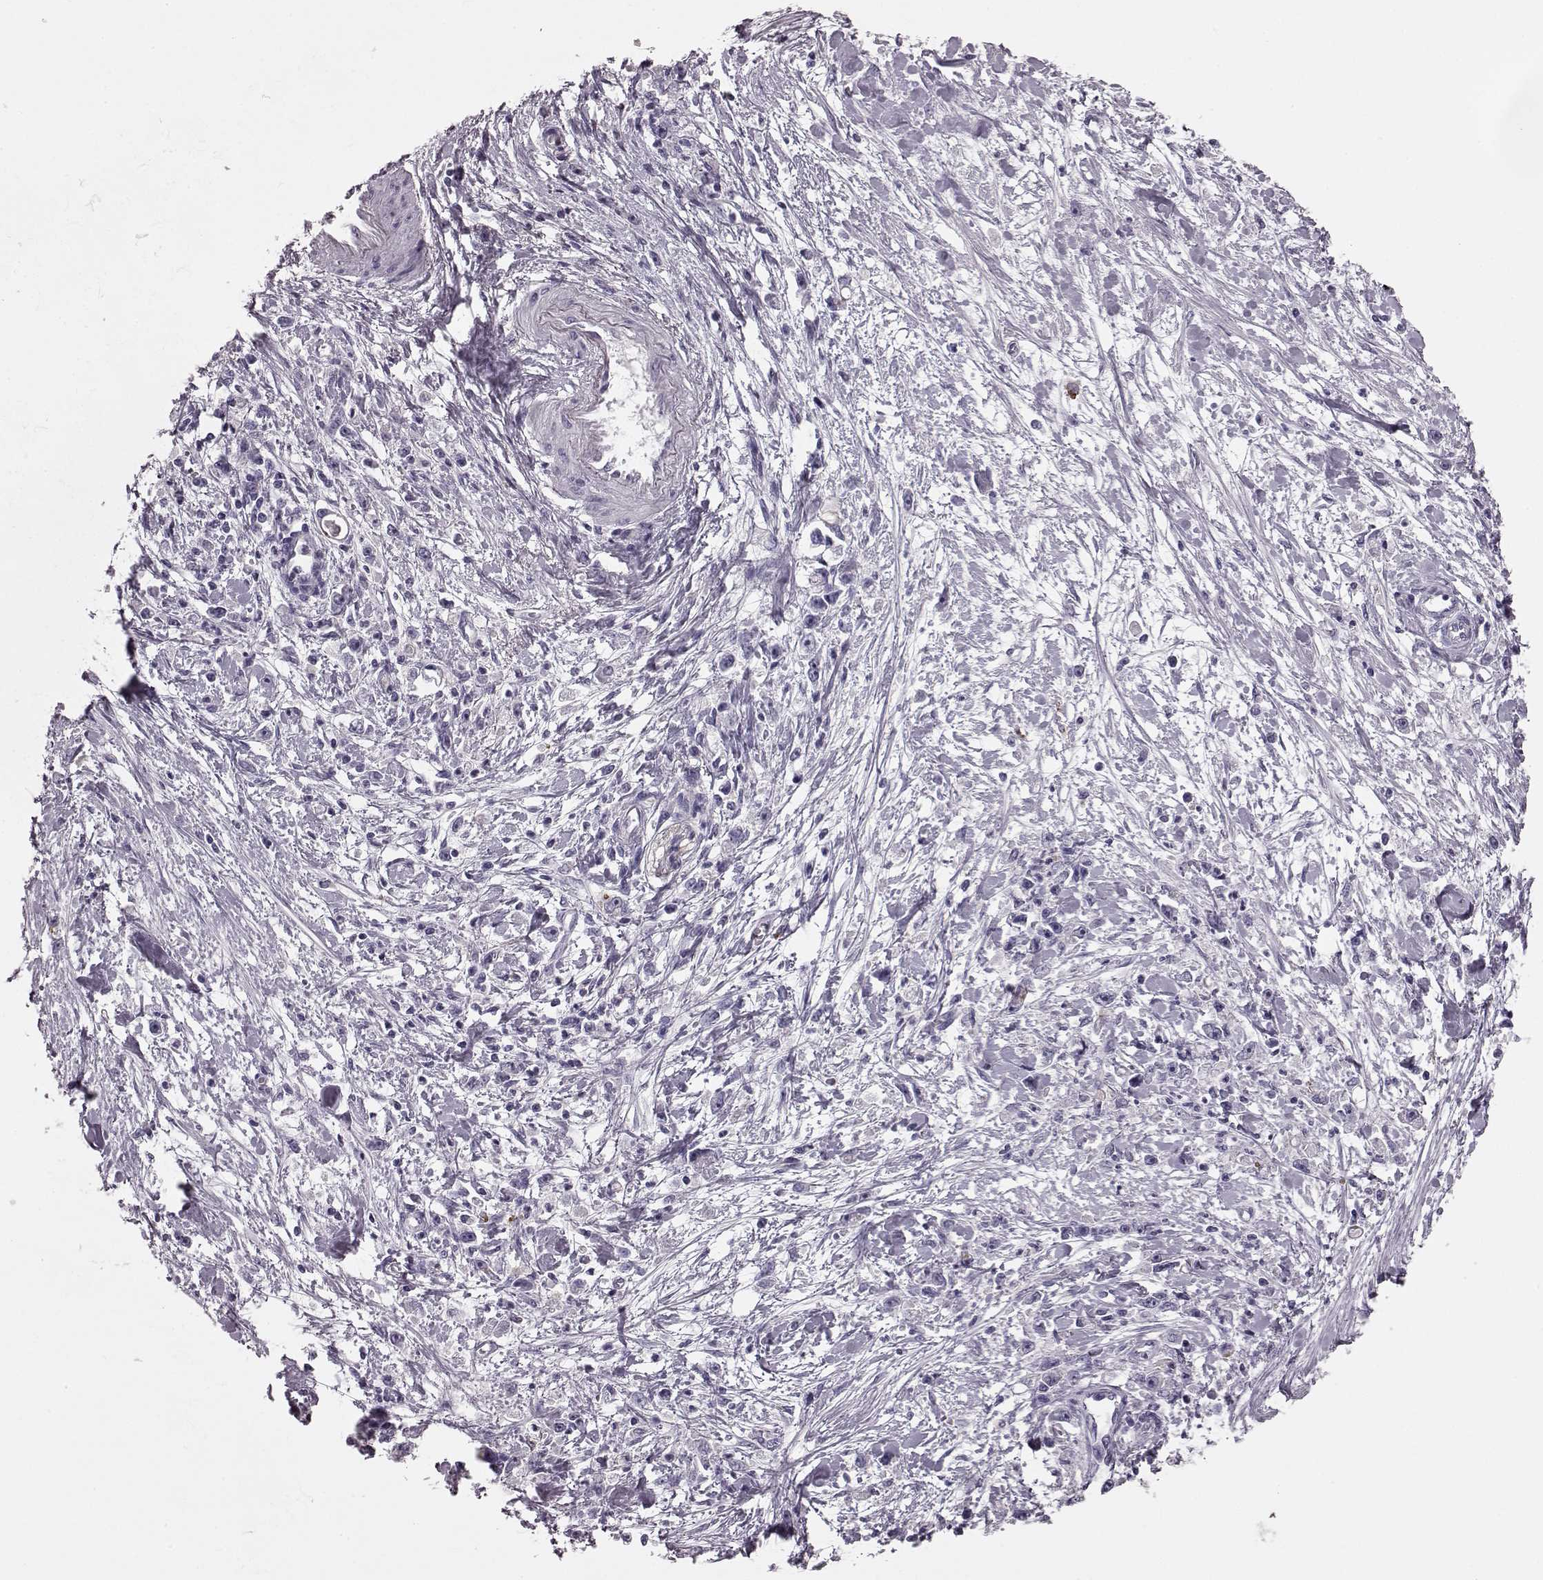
{"staining": {"intensity": "negative", "quantity": "none", "location": "none"}, "tissue": "stomach cancer", "cell_type": "Tumor cells", "image_type": "cancer", "snomed": [{"axis": "morphology", "description": "Adenocarcinoma, NOS"}, {"axis": "topography", "description": "Stomach"}], "caption": "An image of stomach cancer (adenocarcinoma) stained for a protein exhibits no brown staining in tumor cells.", "gene": "SNTG1", "patient": {"sex": "female", "age": 59}}